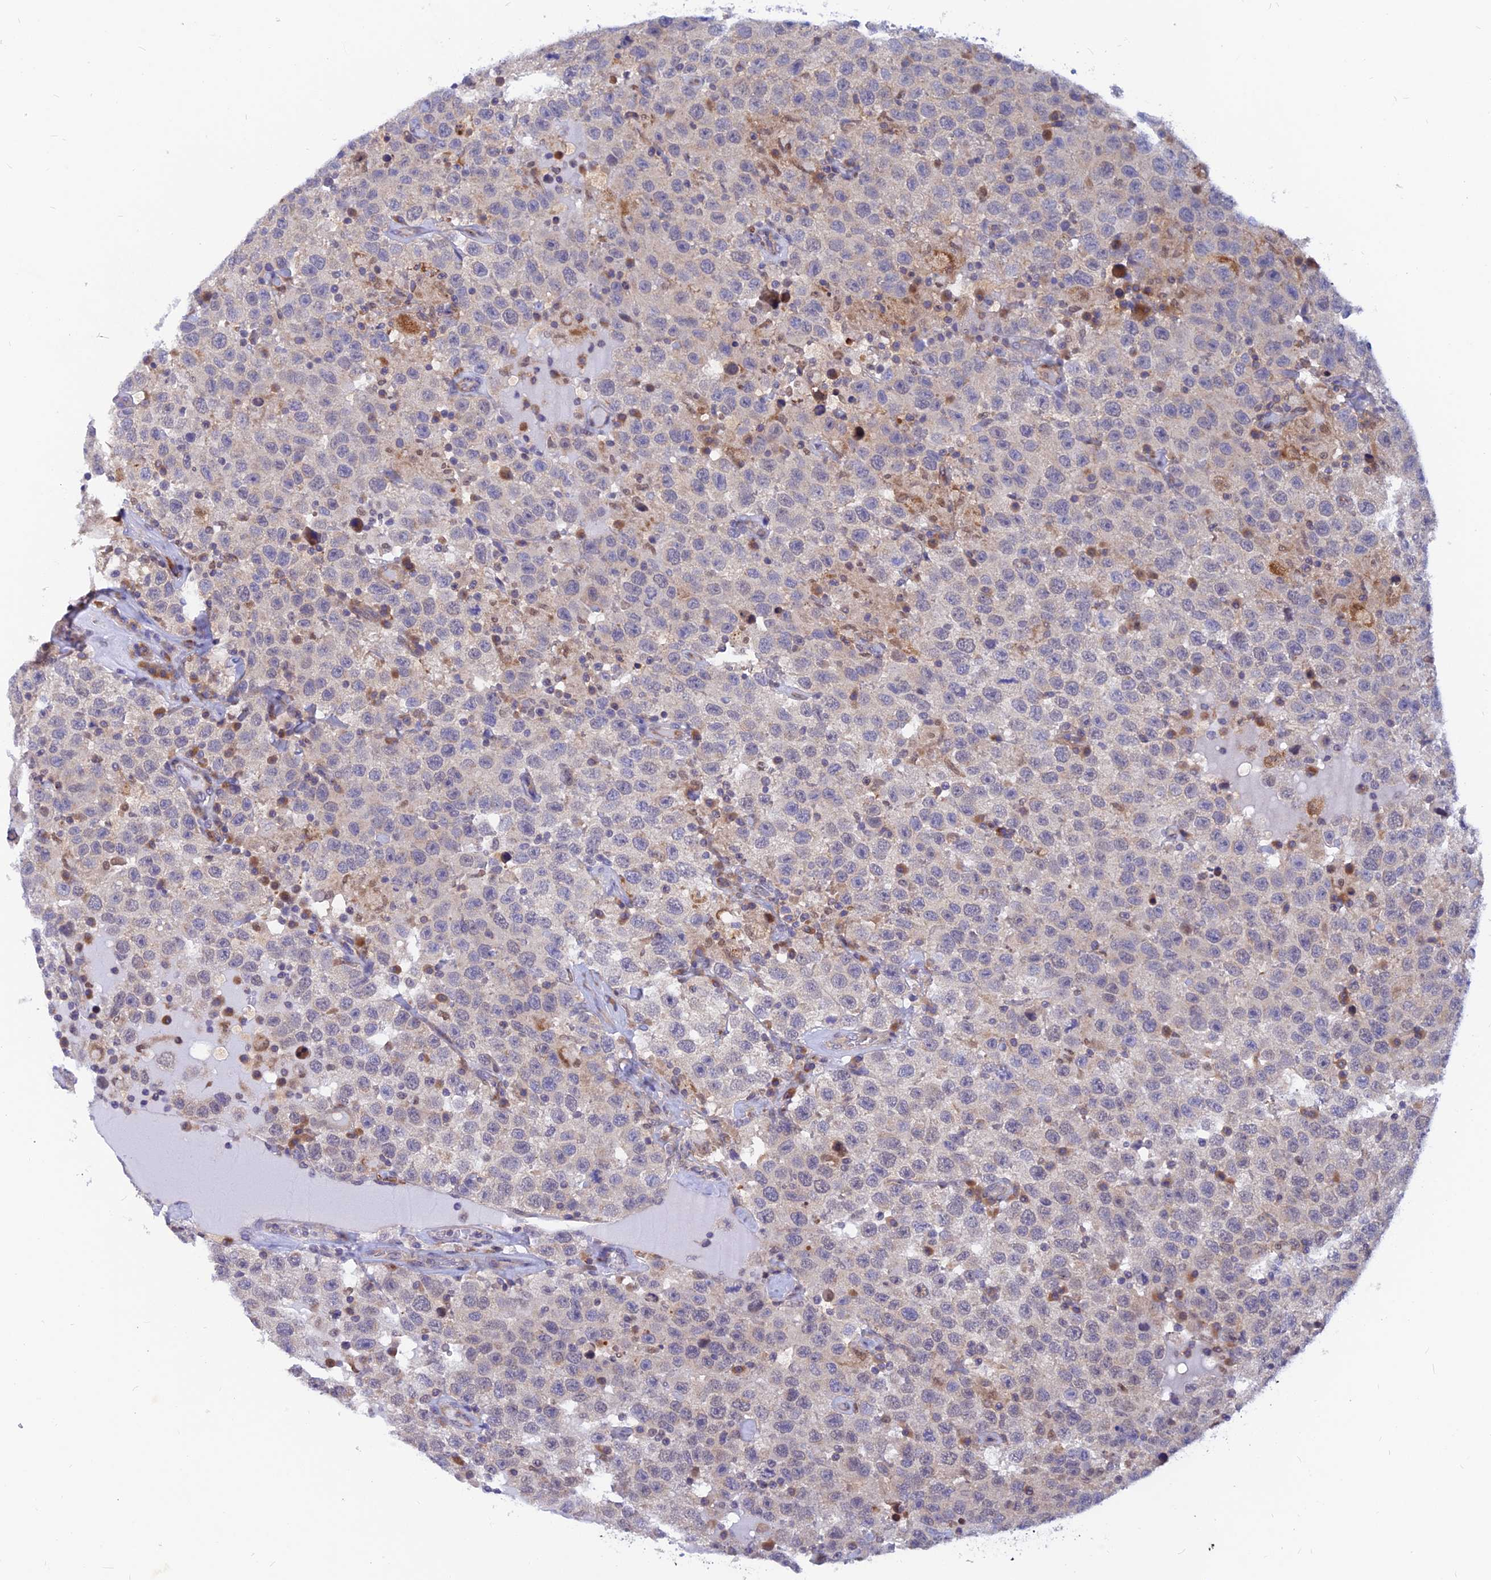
{"staining": {"intensity": "negative", "quantity": "none", "location": "none"}, "tissue": "testis cancer", "cell_type": "Tumor cells", "image_type": "cancer", "snomed": [{"axis": "morphology", "description": "Seminoma, NOS"}, {"axis": "topography", "description": "Testis"}], "caption": "Tumor cells show no significant protein expression in testis cancer (seminoma).", "gene": "DNAJC16", "patient": {"sex": "male", "age": 41}}